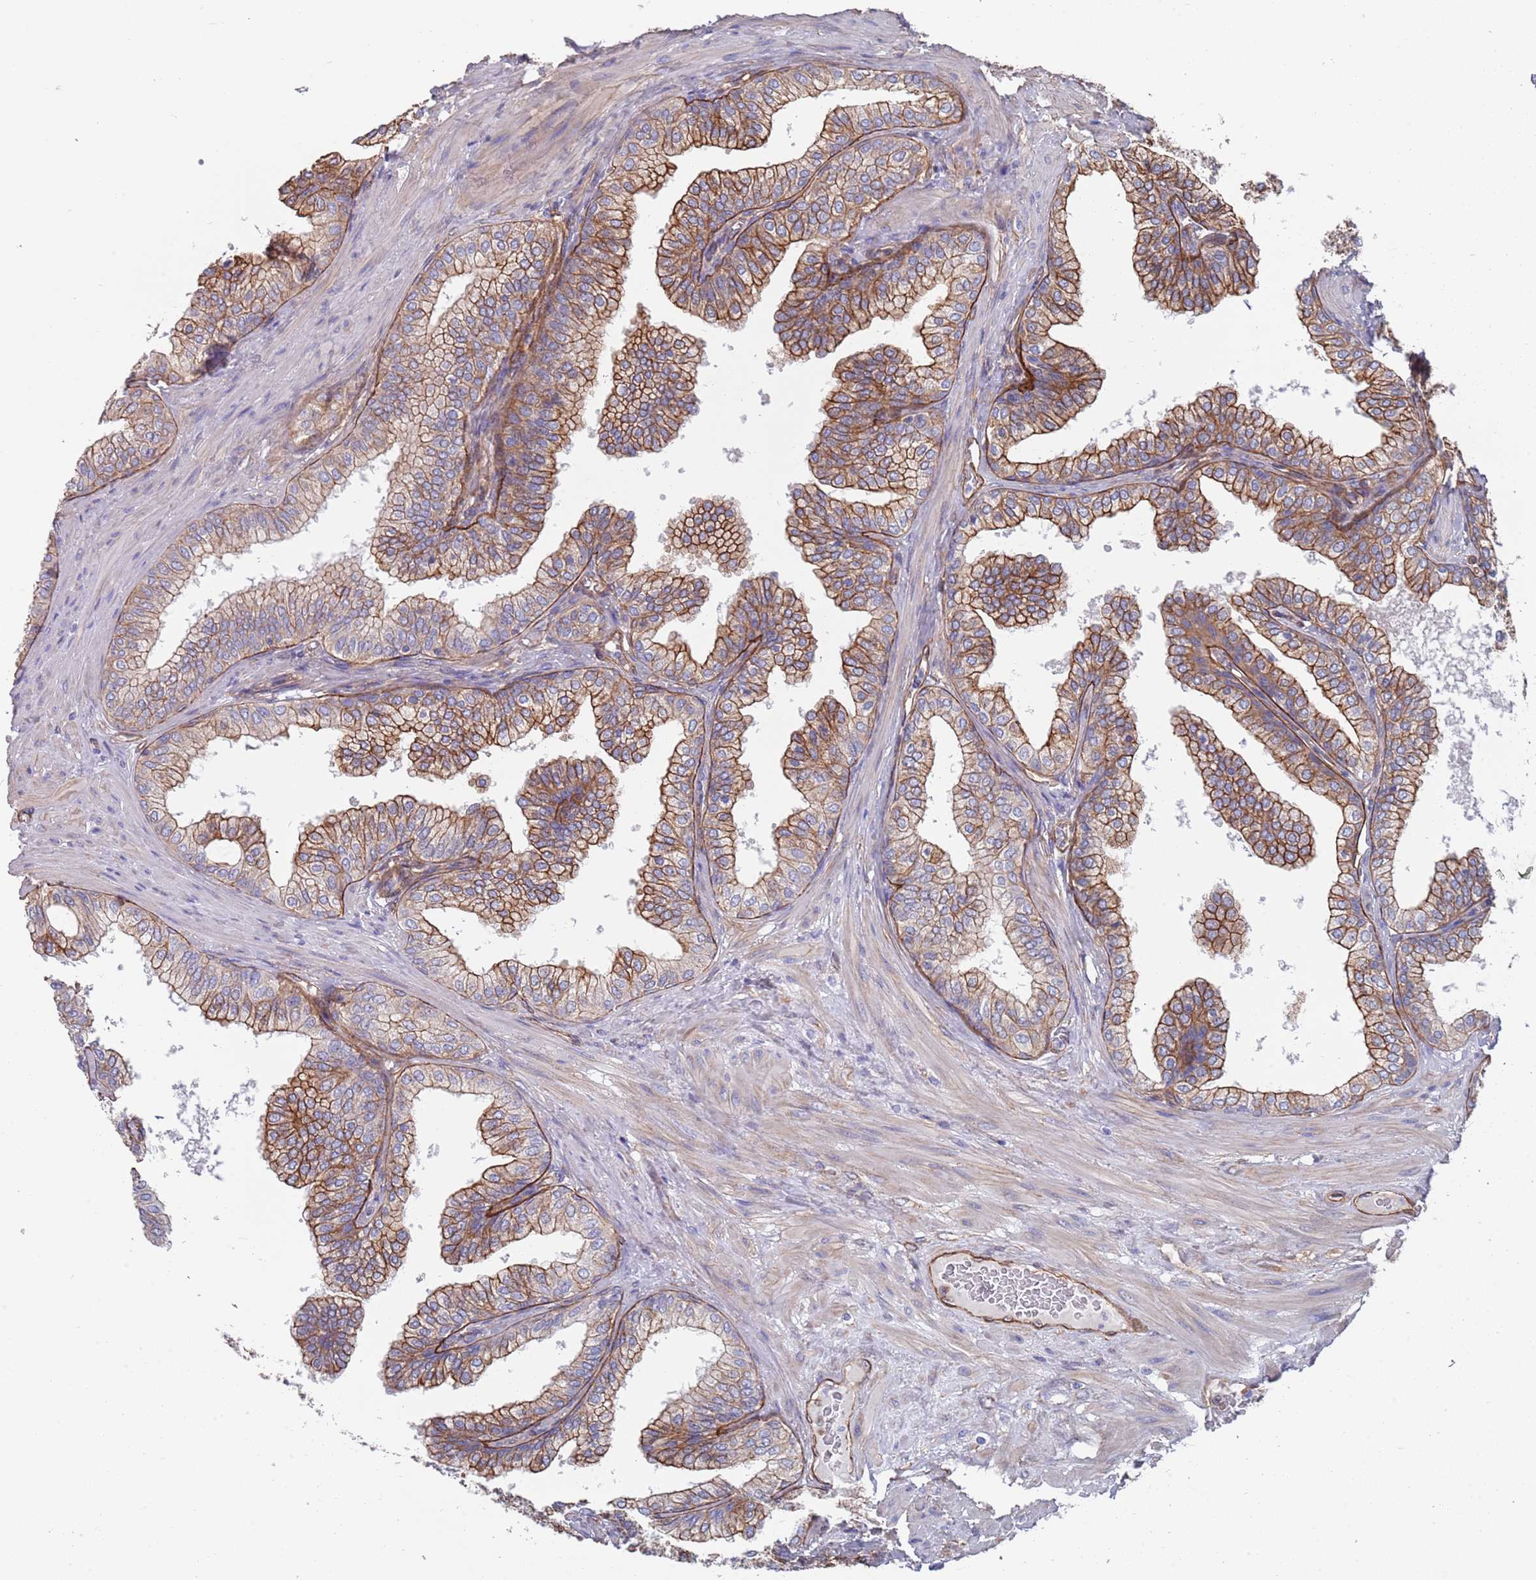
{"staining": {"intensity": "moderate", "quantity": "25%-75%", "location": "cytoplasmic/membranous"}, "tissue": "prostate", "cell_type": "Glandular cells", "image_type": "normal", "snomed": [{"axis": "morphology", "description": "Normal tissue, NOS"}, {"axis": "topography", "description": "Prostate"}], "caption": "About 25%-75% of glandular cells in normal human prostate display moderate cytoplasmic/membranous protein expression as visualized by brown immunohistochemical staining.", "gene": "JAKMIP2", "patient": {"sex": "male", "age": 60}}